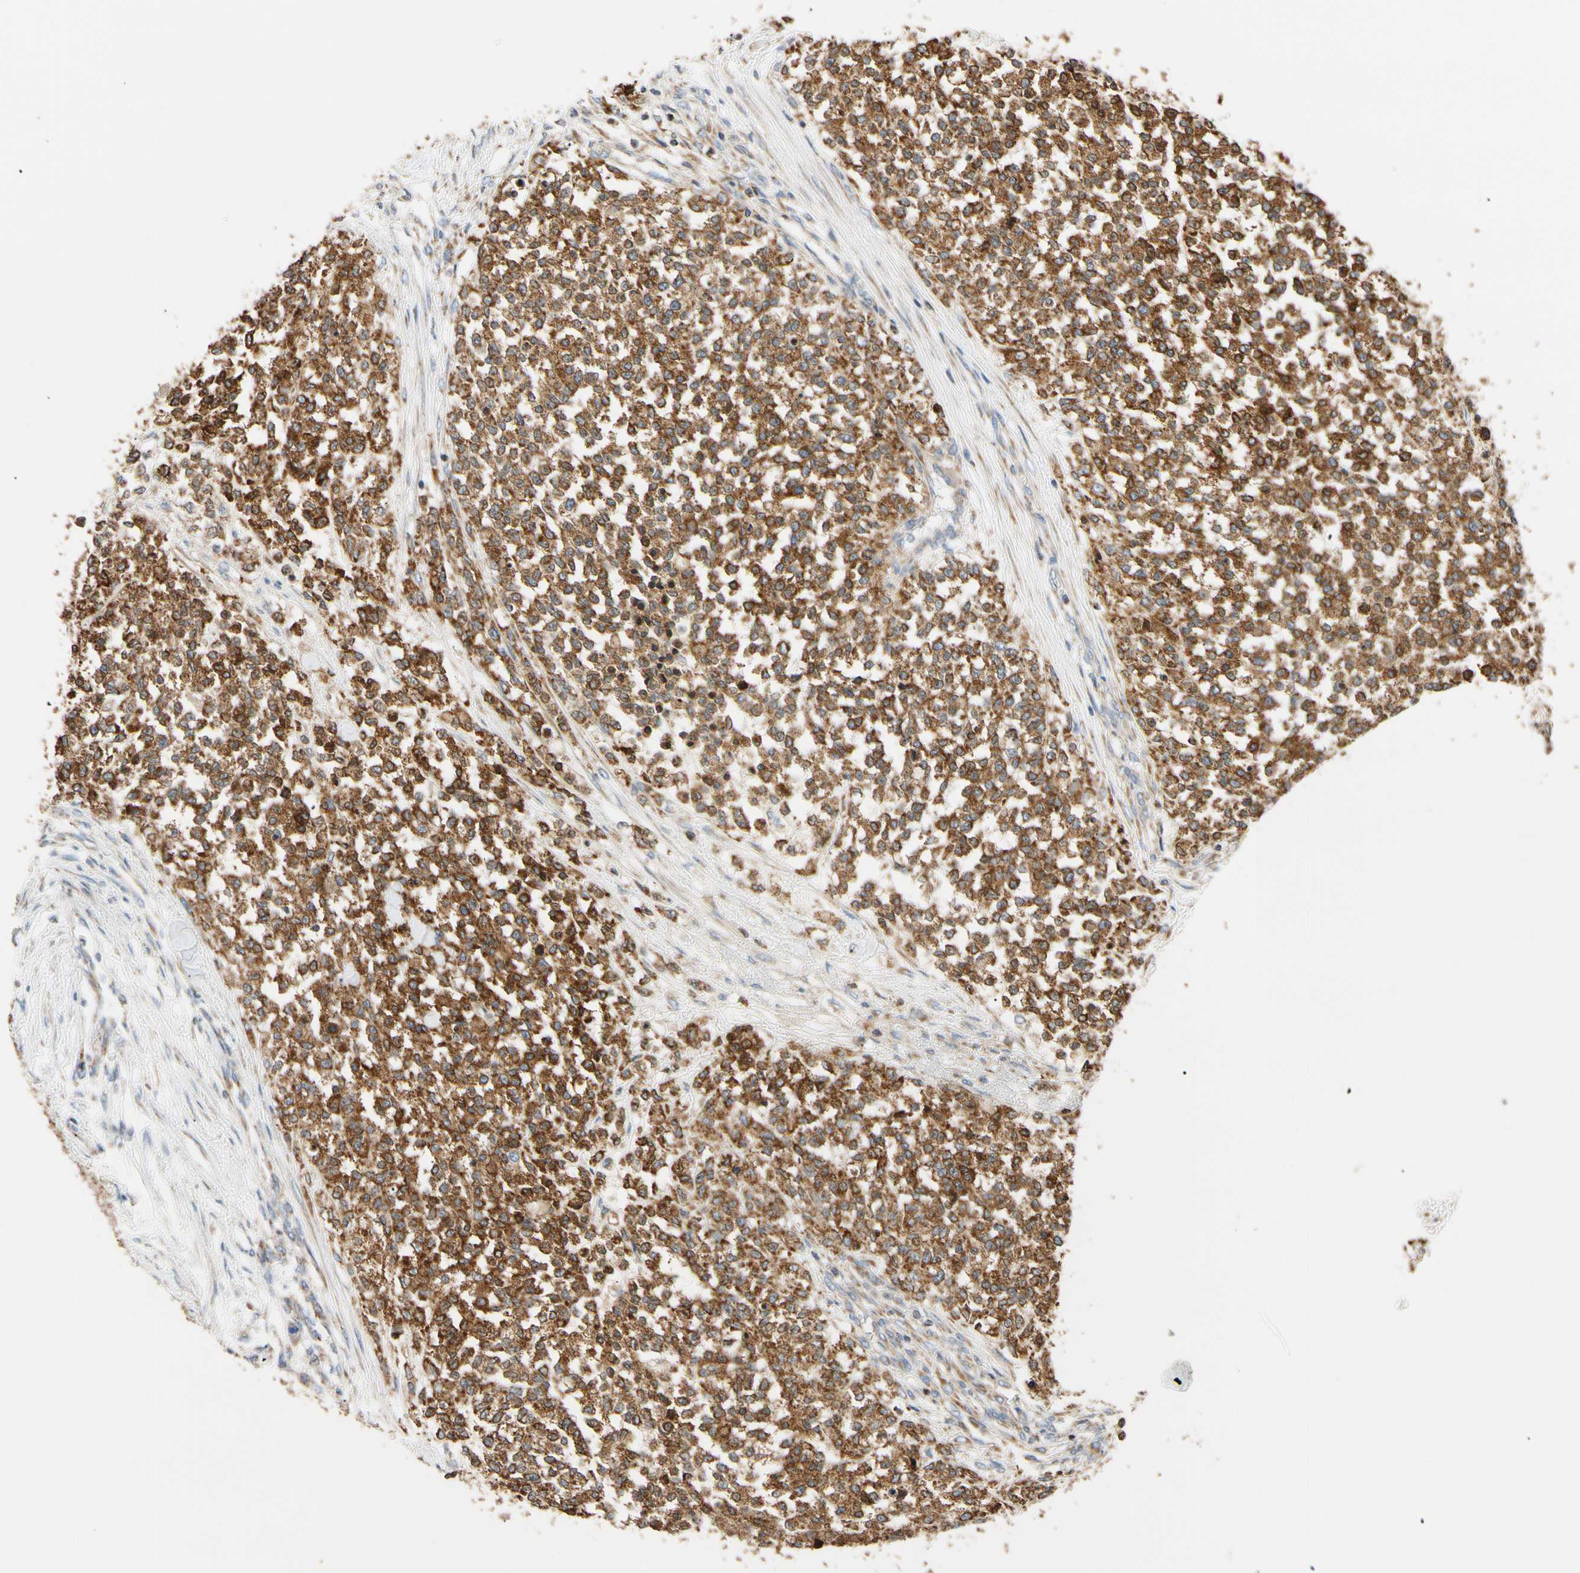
{"staining": {"intensity": "strong", "quantity": ">75%", "location": "cytoplasmic/membranous"}, "tissue": "testis cancer", "cell_type": "Tumor cells", "image_type": "cancer", "snomed": [{"axis": "morphology", "description": "Seminoma, NOS"}, {"axis": "topography", "description": "Testis"}], "caption": "Strong cytoplasmic/membranous protein staining is present in approximately >75% of tumor cells in testis seminoma.", "gene": "PLGRKT", "patient": {"sex": "male", "age": 59}}